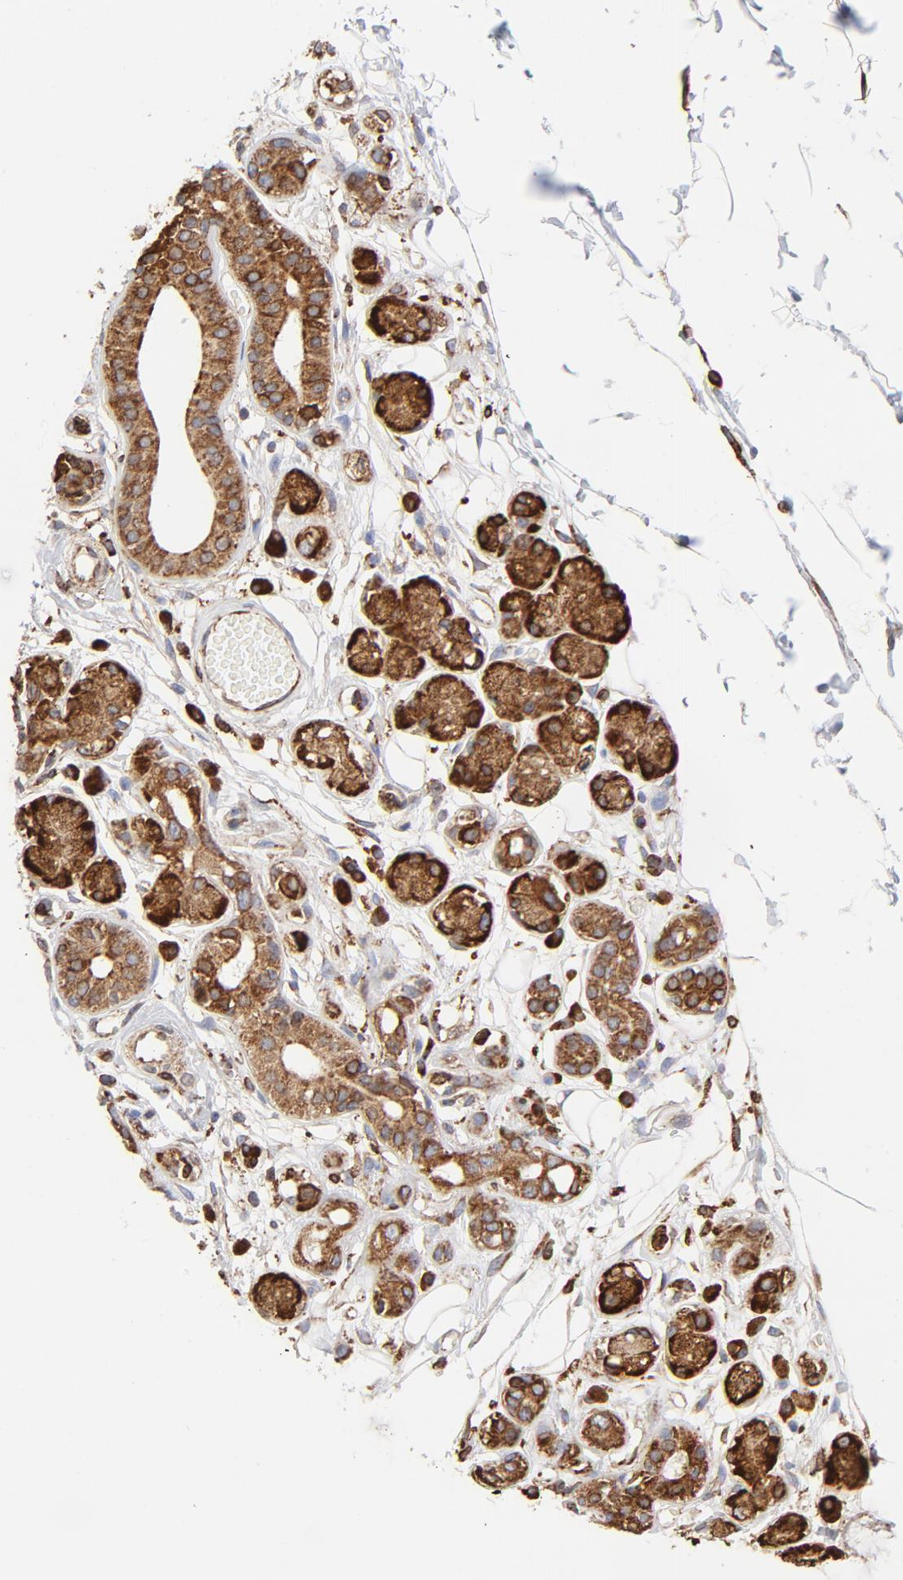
{"staining": {"intensity": "strong", "quantity": ">75%", "location": "cytoplasmic/membranous"}, "tissue": "adipose tissue", "cell_type": "Adipocytes", "image_type": "normal", "snomed": [{"axis": "morphology", "description": "Normal tissue, NOS"}, {"axis": "morphology", "description": "Inflammation, NOS"}, {"axis": "topography", "description": "Vascular tissue"}, {"axis": "topography", "description": "Salivary gland"}], "caption": "Unremarkable adipose tissue was stained to show a protein in brown. There is high levels of strong cytoplasmic/membranous expression in about >75% of adipocytes. (DAB IHC, brown staining for protein, blue staining for nuclei).", "gene": "CANX", "patient": {"sex": "female", "age": 75}}